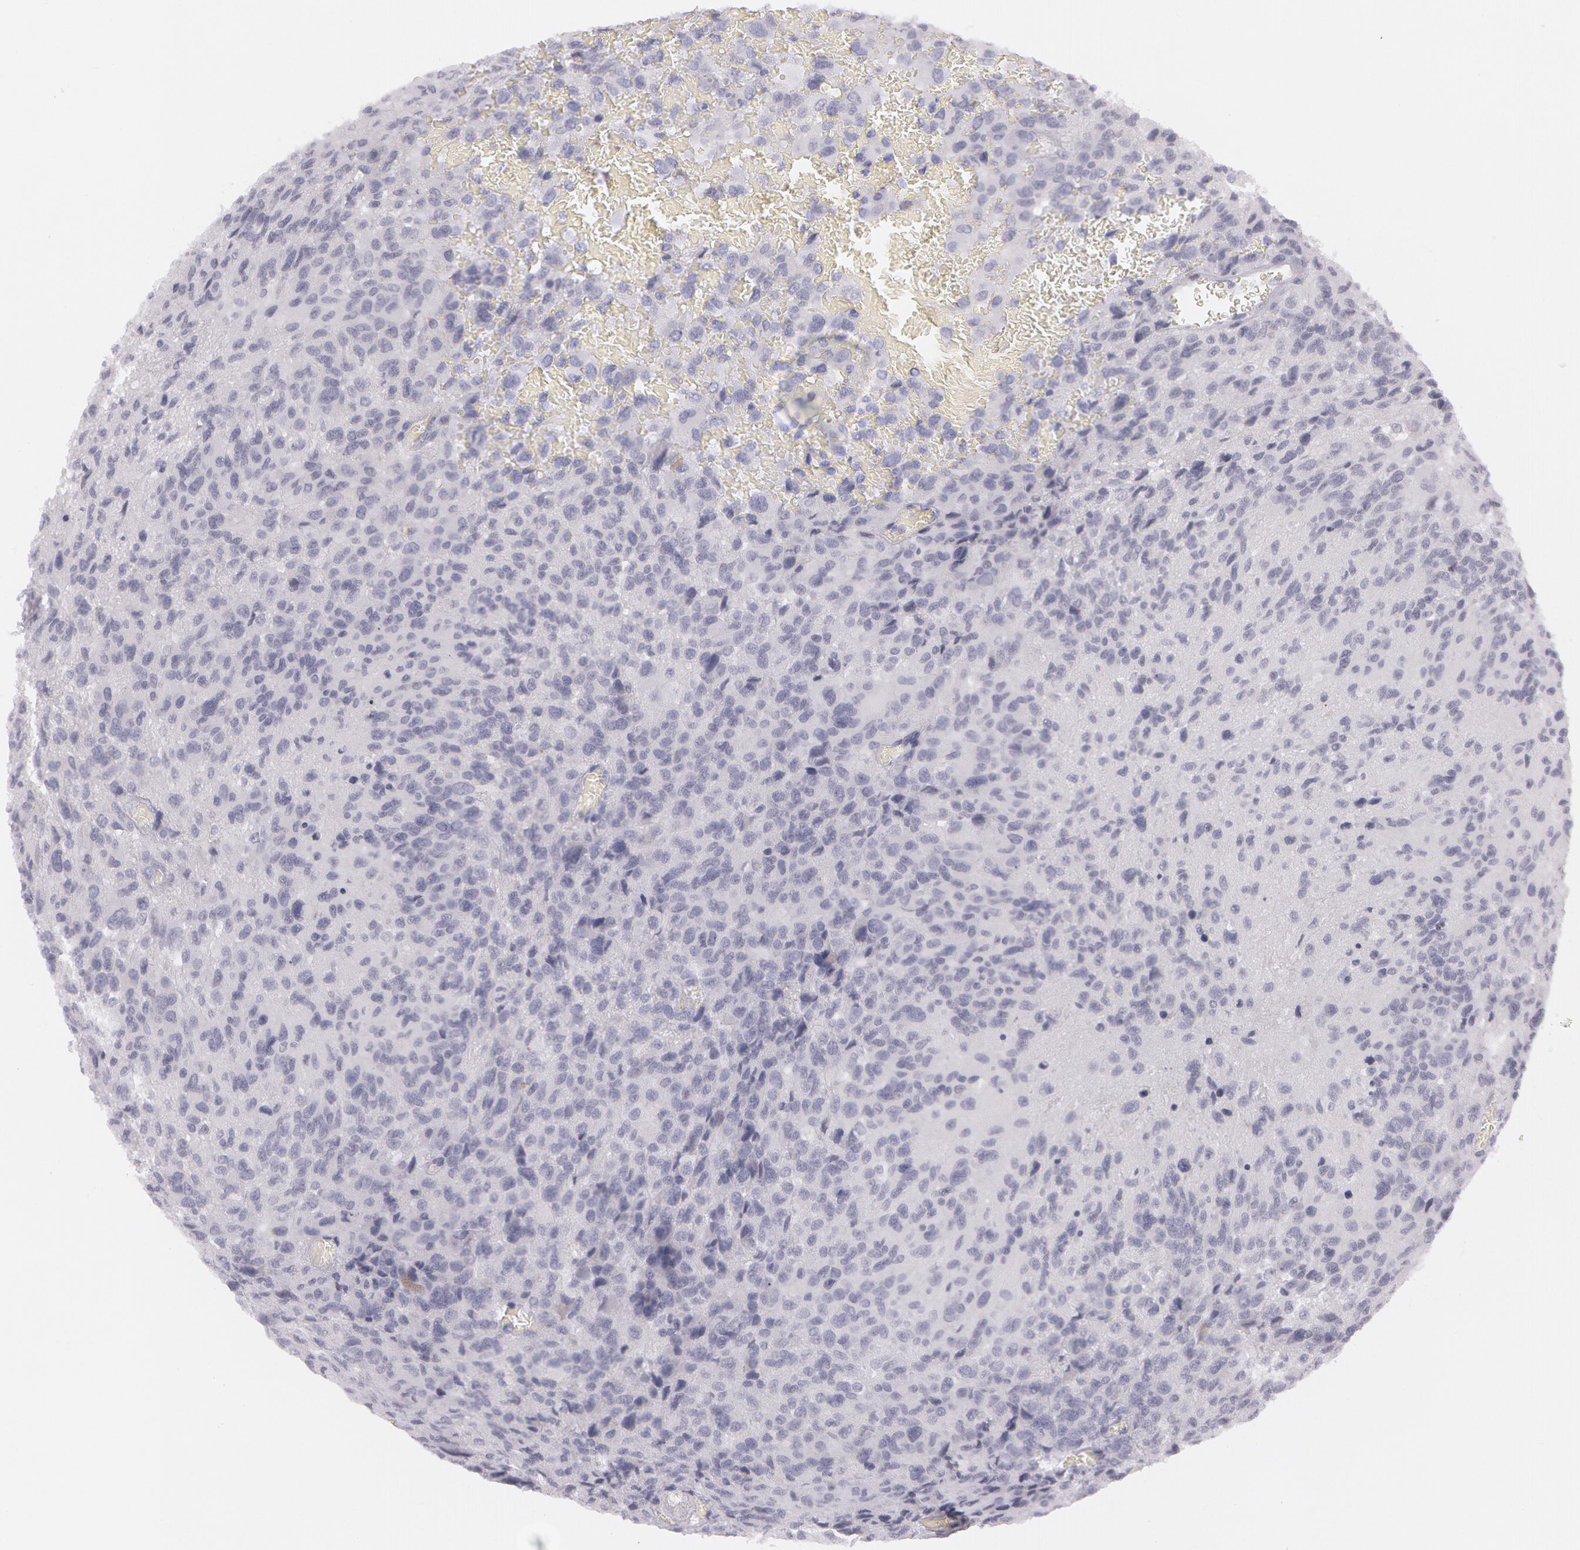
{"staining": {"intensity": "negative", "quantity": "none", "location": "none"}, "tissue": "glioma", "cell_type": "Tumor cells", "image_type": "cancer", "snomed": [{"axis": "morphology", "description": "Glioma, malignant, High grade"}, {"axis": "topography", "description": "Brain"}], "caption": "Photomicrograph shows no significant protein positivity in tumor cells of glioma.", "gene": "IL1RN", "patient": {"sex": "male", "age": 69}}